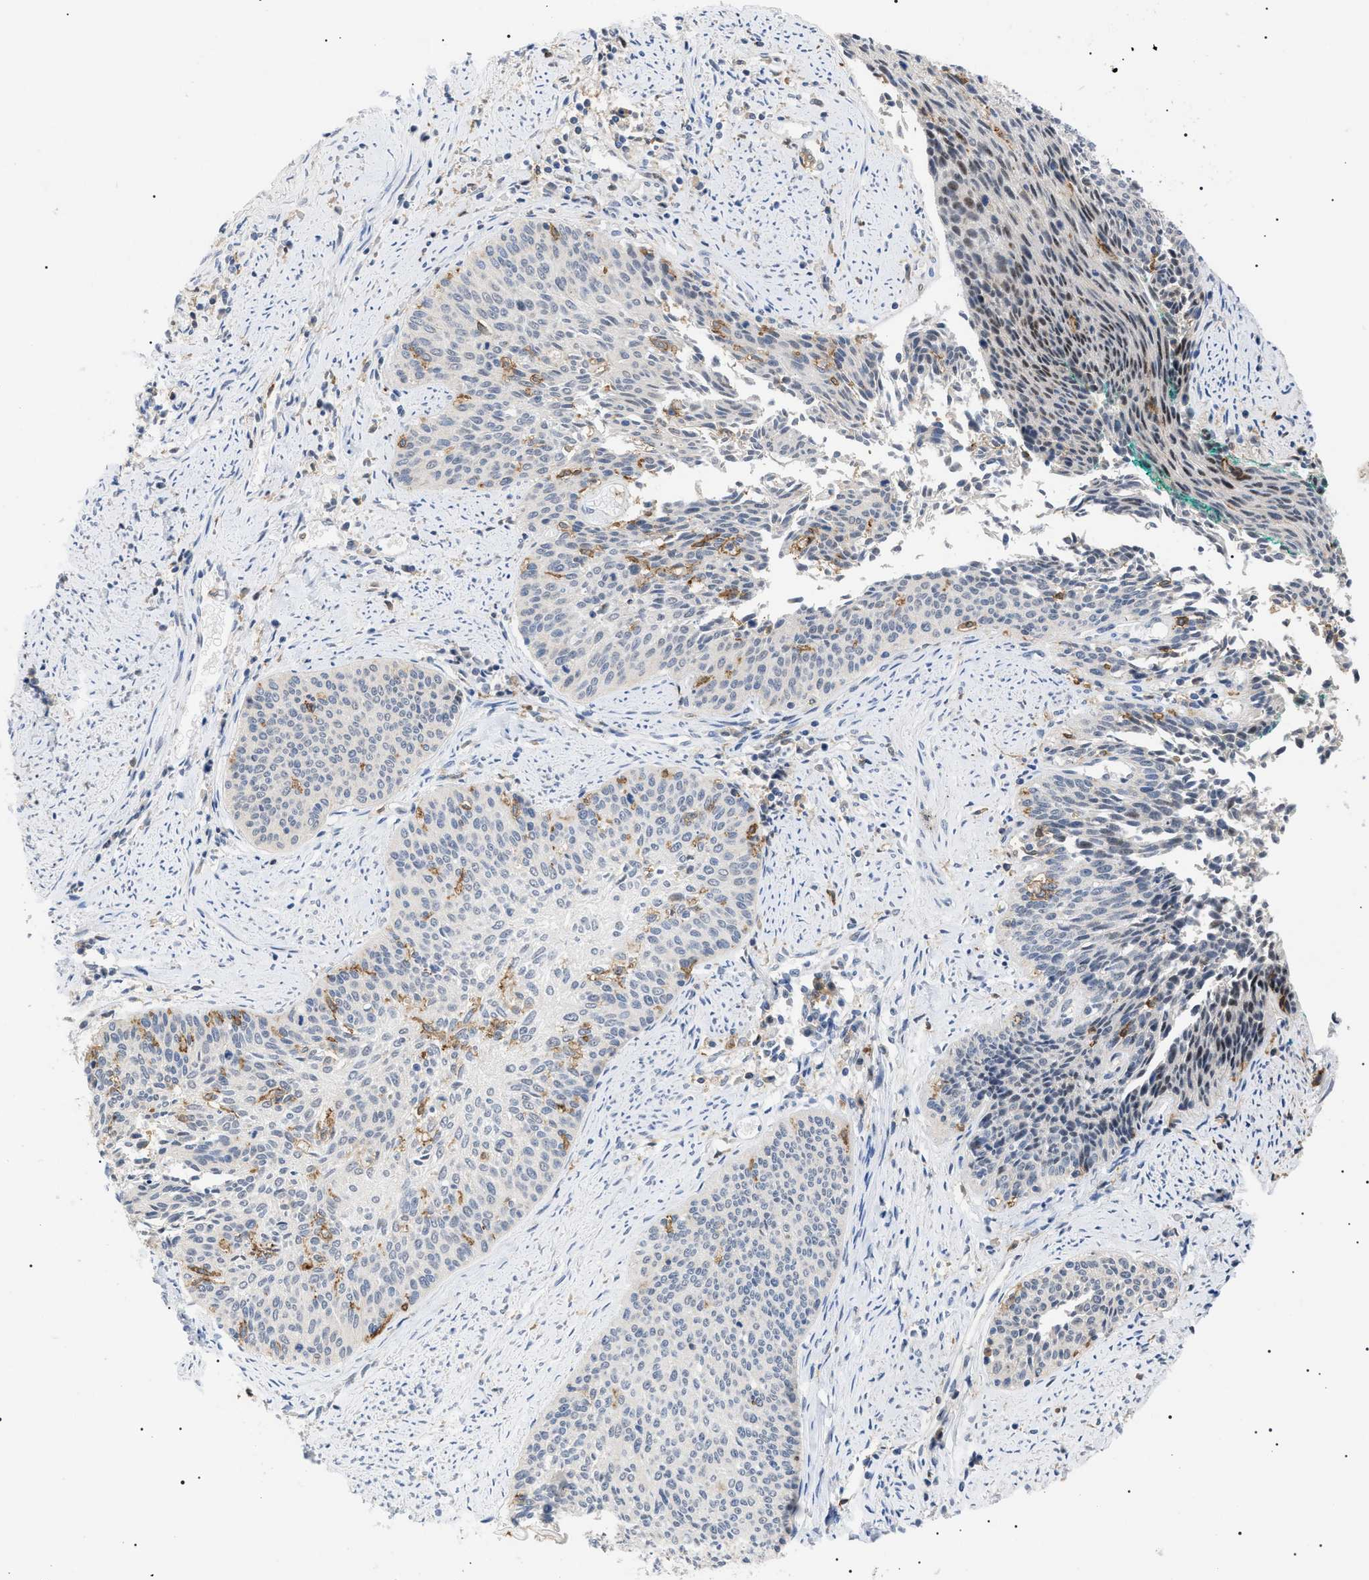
{"staining": {"intensity": "negative", "quantity": "none", "location": "none"}, "tissue": "cervical cancer", "cell_type": "Tumor cells", "image_type": "cancer", "snomed": [{"axis": "morphology", "description": "Squamous cell carcinoma, NOS"}, {"axis": "topography", "description": "Cervix"}], "caption": "IHC image of neoplastic tissue: human squamous cell carcinoma (cervical) stained with DAB (3,3'-diaminobenzidine) reveals no significant protein expression in tumor cells. (Stains: DAB (3,3'-diaminobenzidine) IHC with hematoxylin counter stain, Microscopy: brightfield microscopy at high magnification).", "gene": "CD300A", "patient": {"sex": "female", "age": 55}}